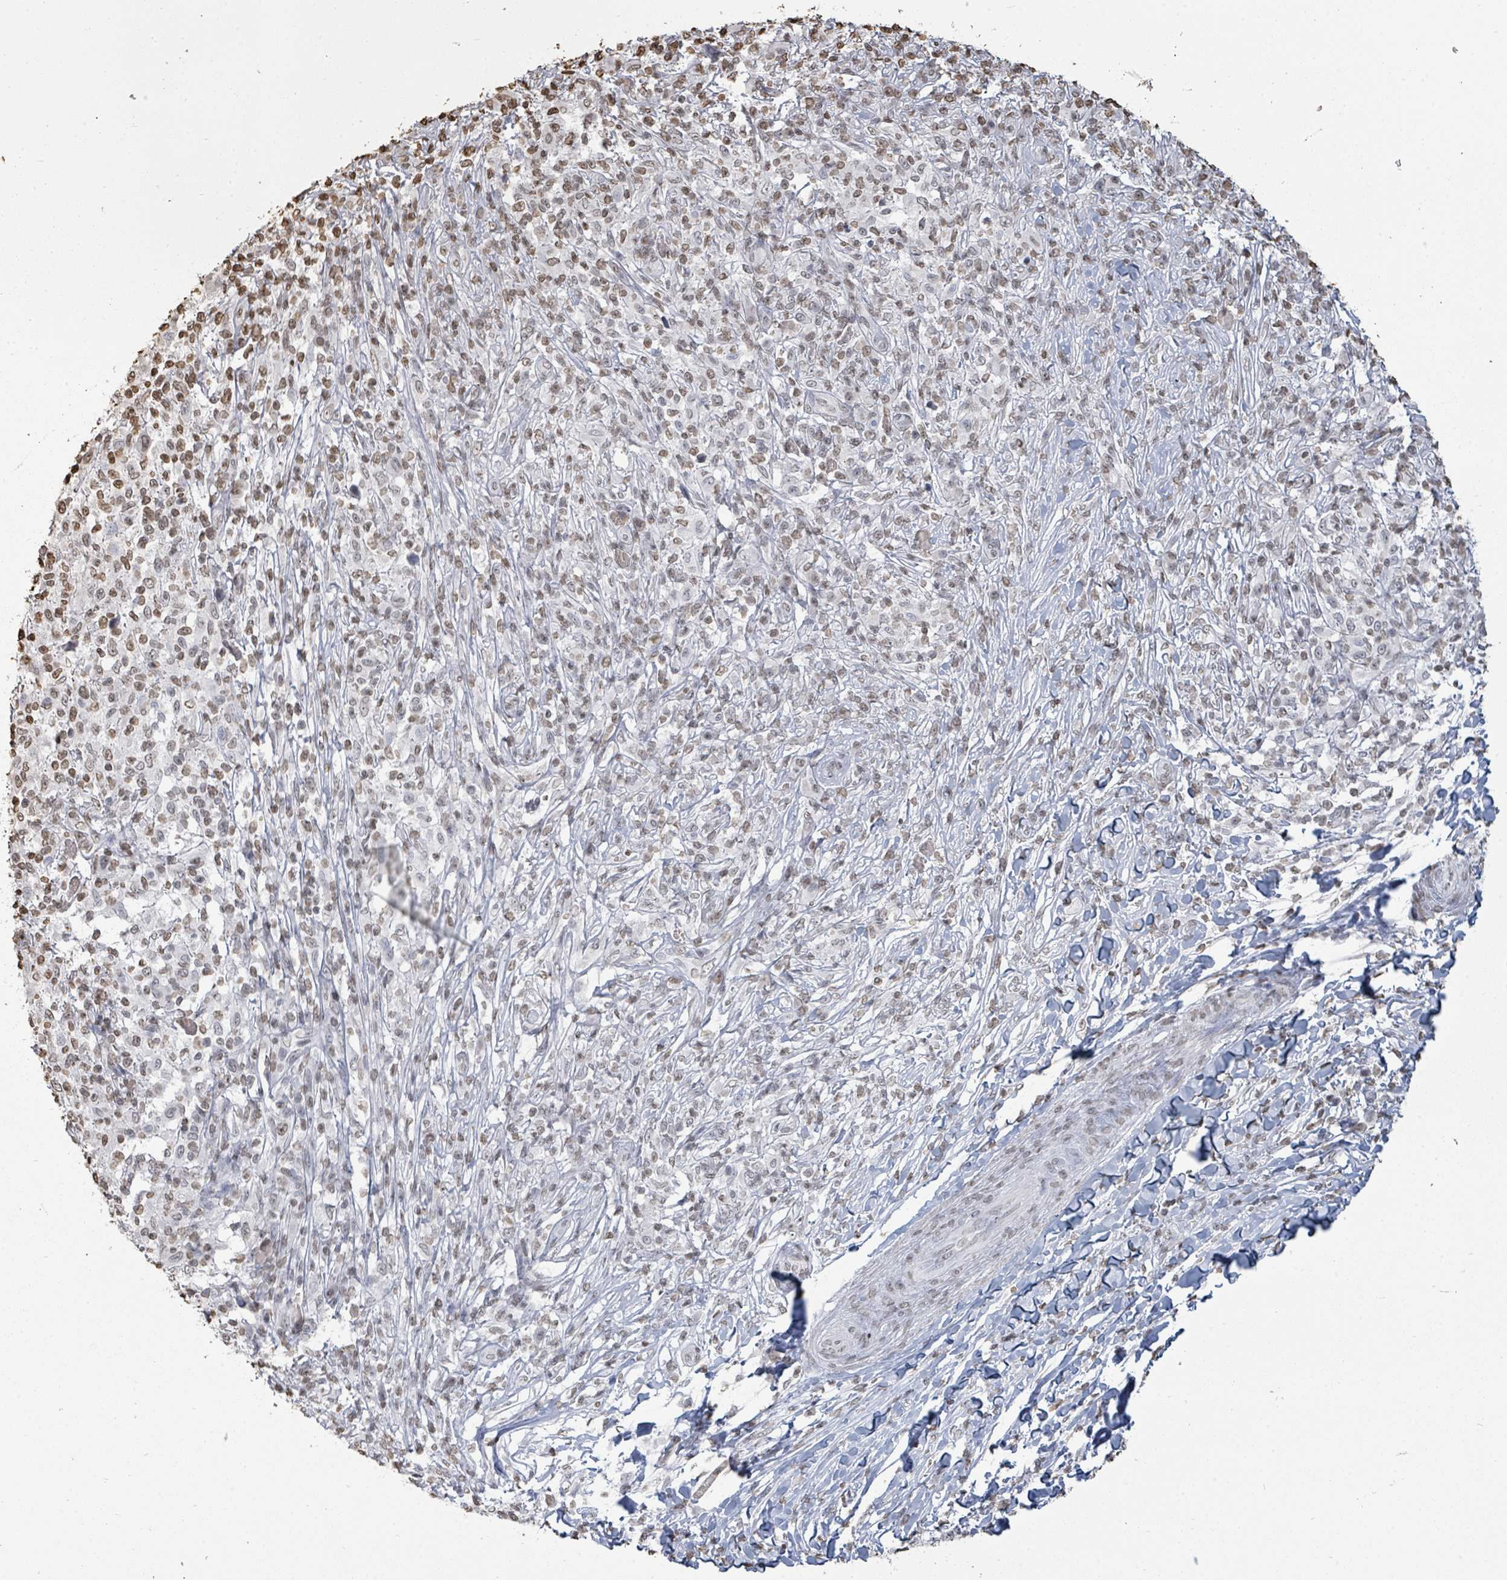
{"staining": {"intensity": "weak", "quantity": ">75%", "location": "nuclear"}, "tissue": "melanoma", "cell_type": "Tumor cells", "image_type": "cancer", "snomed": [{"axis": "morphology", "description": "Malignant melanoma, NOS"}, {"axis": "topography", "description": "Skin"}], "caption": "Weak nuclear expression is present in about >75% of tumor cells in melanoma.", "gene": "MRPS12", "patient": {"sex": "male", "age": 66}}